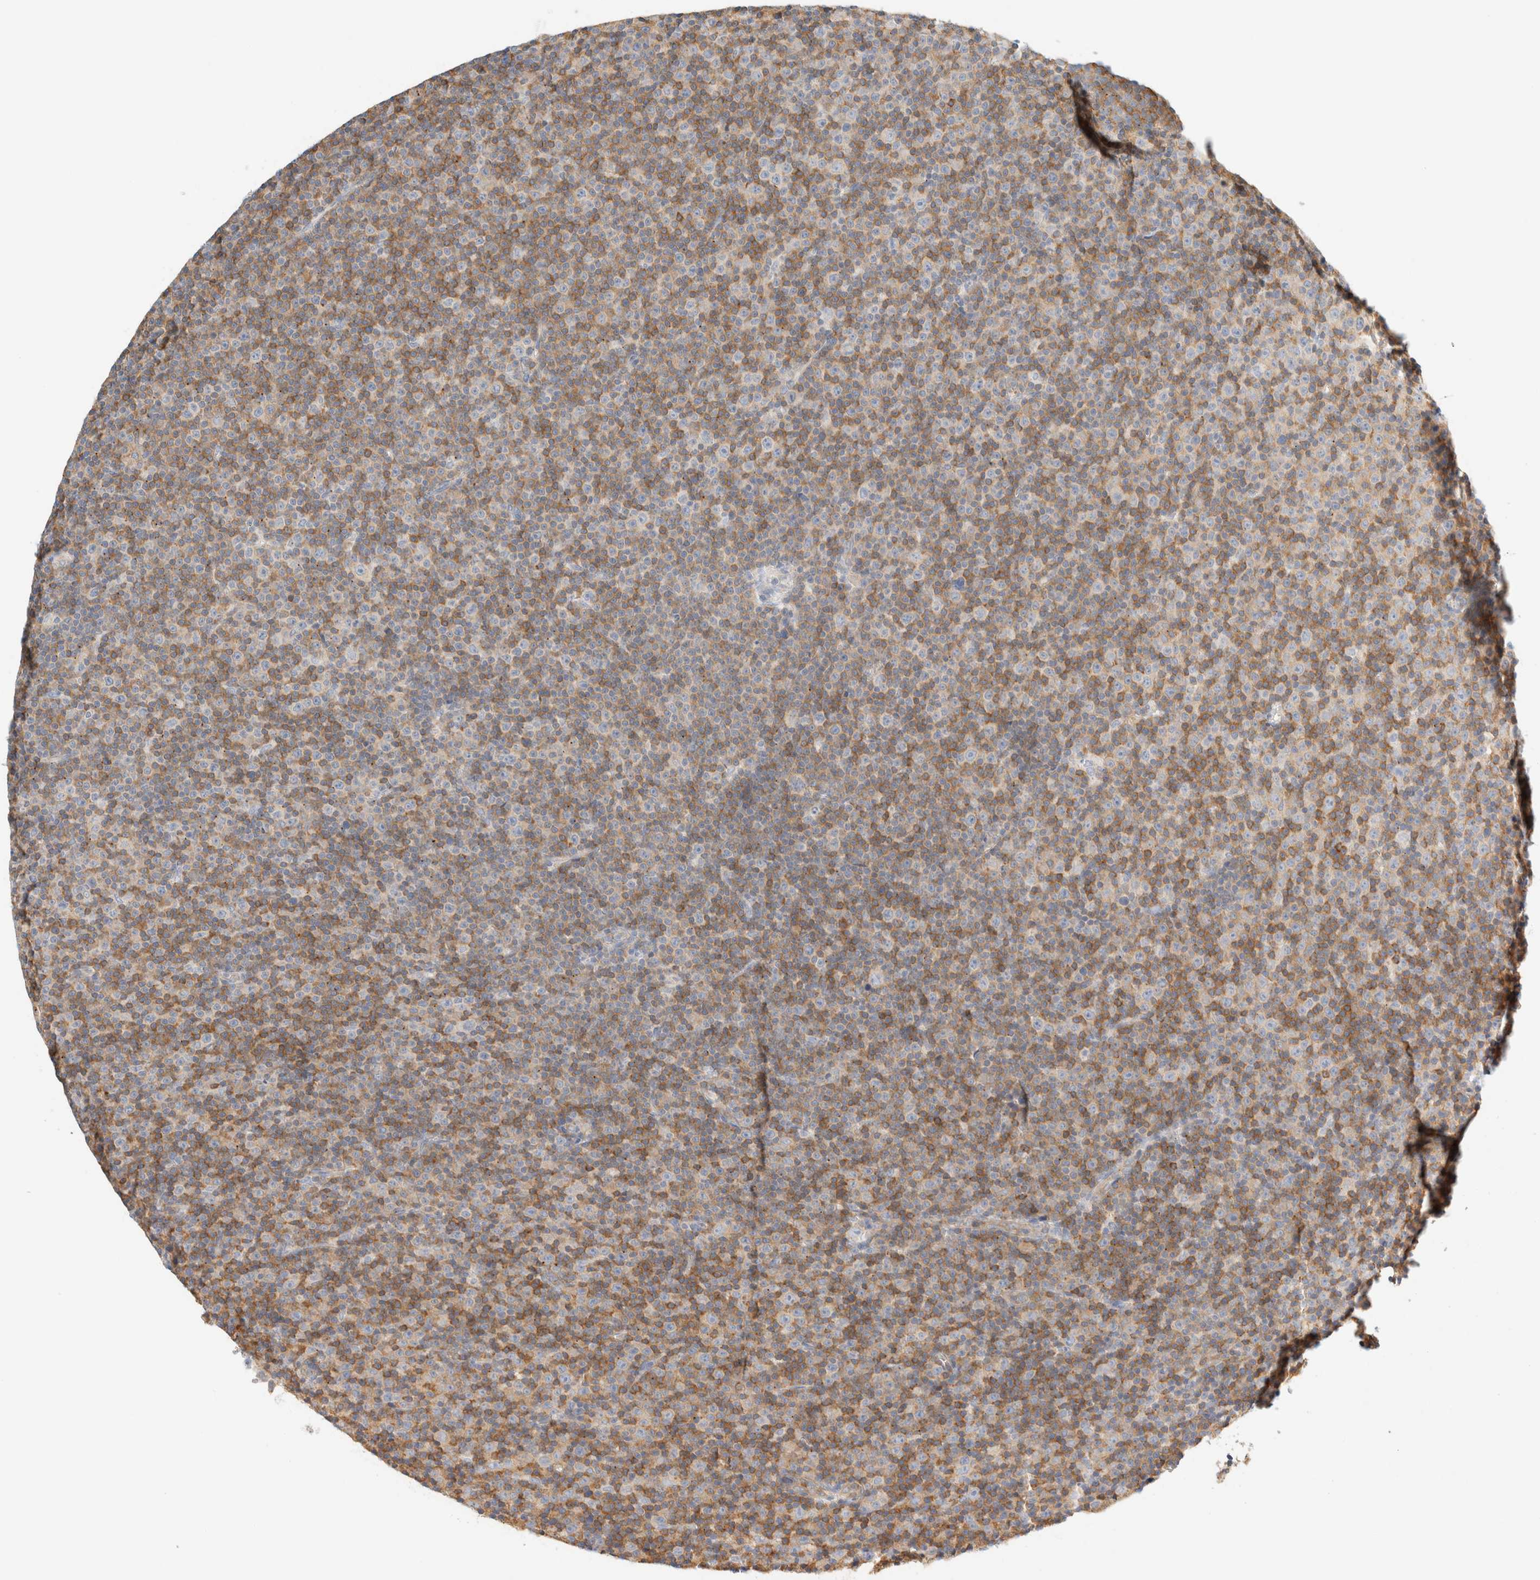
{"staining": {"intensity": "negative", "quantity": "none", "location": "none"}, "tissue": "lymphoma", "cell_type": "Tumor cells", "image_type": "cancer", "snomed": [{"axis": "morphology", "description": "Malignant lymphoma, non-Hodgkin's type, Low grade"}, {"axis": "topography", "description": "Lymph node"}], "caption": "Immunohistochemical staining of malignant lymphoma, non-Hodgkin's type (low-grade) exhibits no significant positivity in tumor cells.", "gene": "SH3GLB2", "patient": {"sex": "female", "age": 67}}